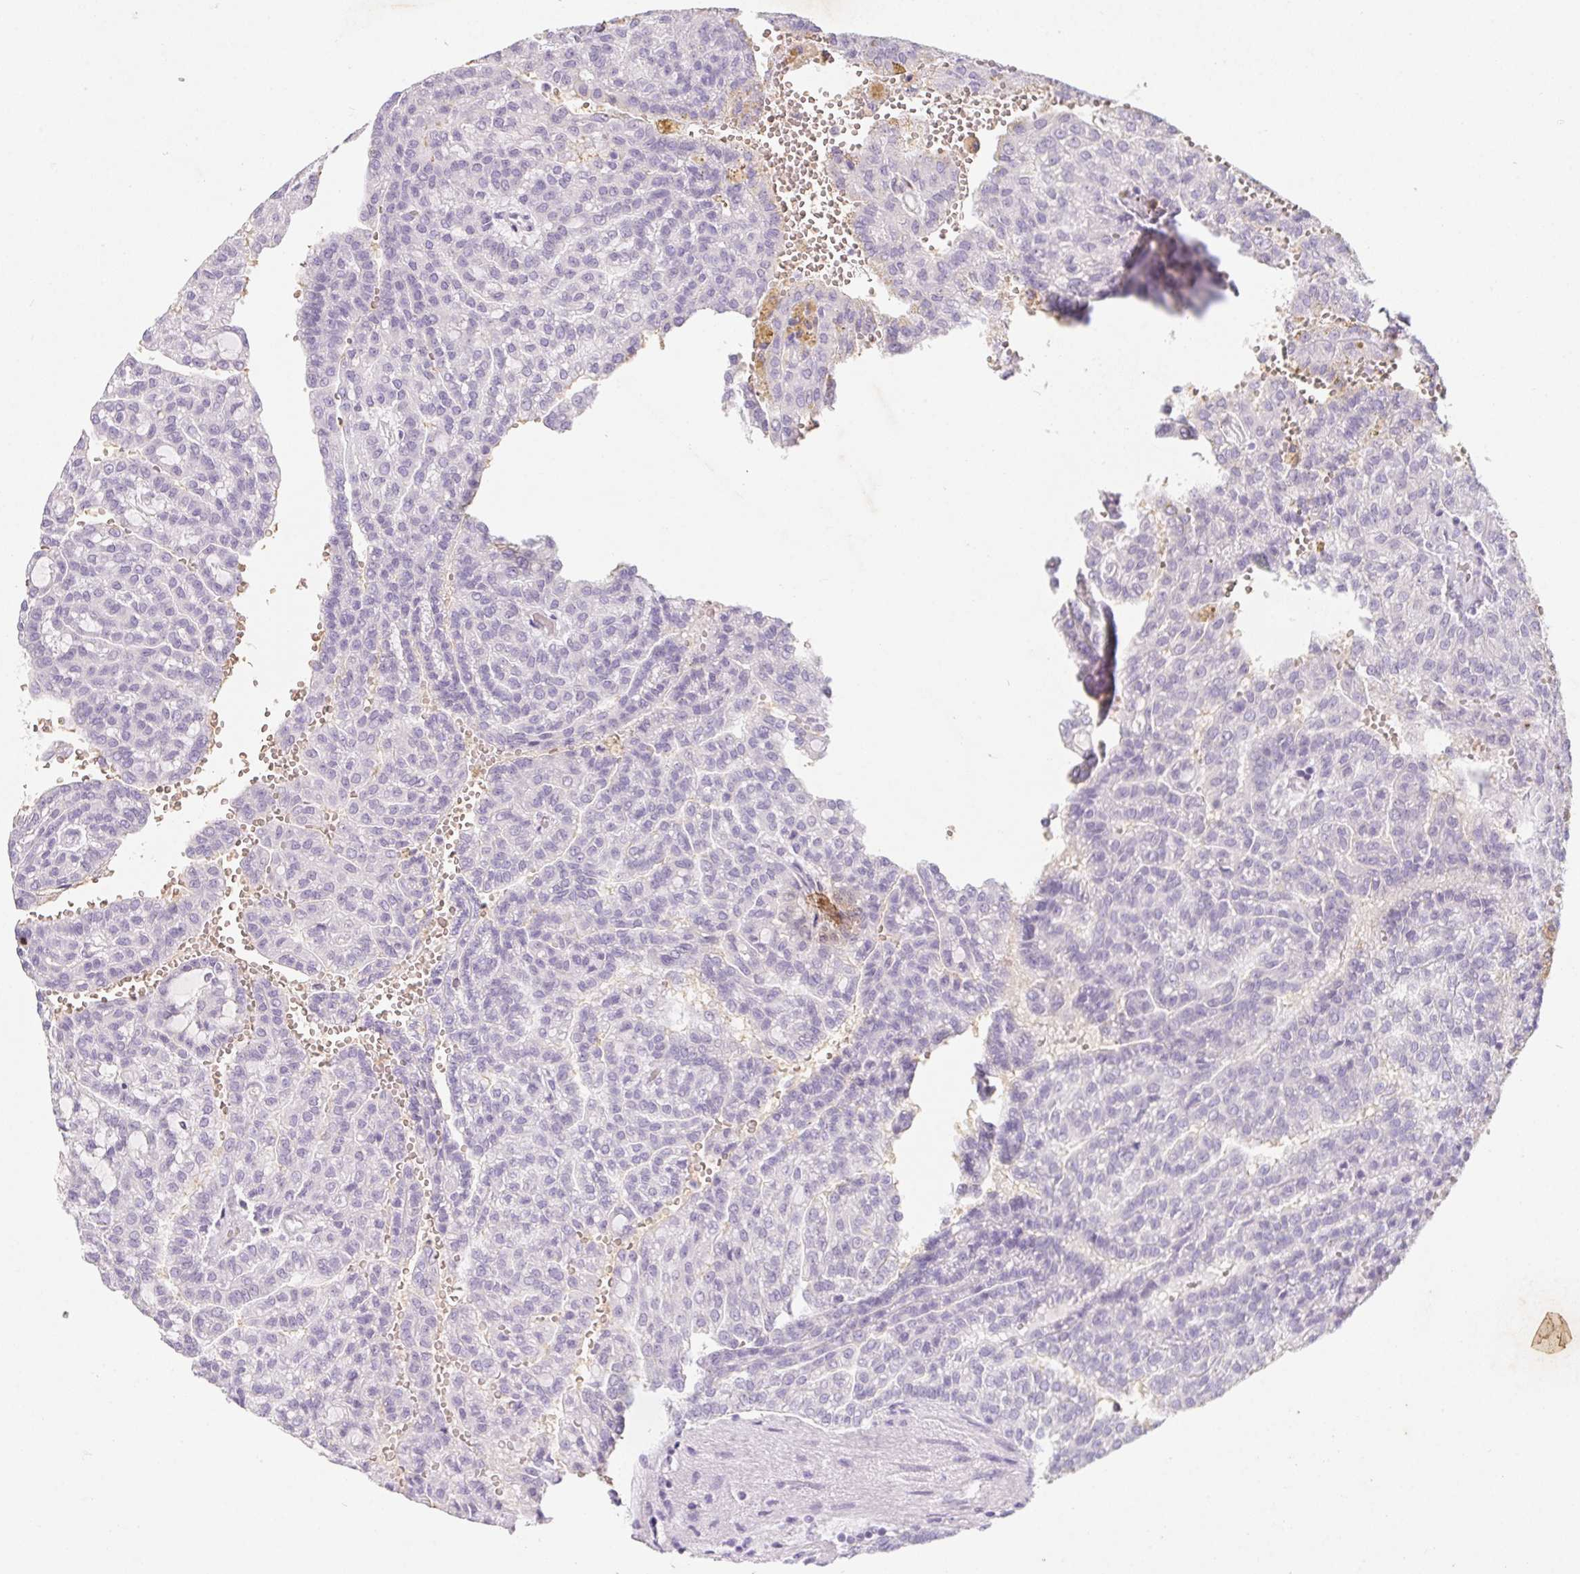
{"staining": {"intensity": "negative", "quantity": "none", "location": "none"}, "tissue": "renal cancer", "cell_type": "Tumor cells", "image_type": "cancer", "snomed": [{"axis": "morphology", "description": "Adenocarcinoma, NOS"}, {"axis": "topography", "description": "Kidney"}], "caption": "Immunohistochemistry (IHC) of human renal adenocarcinoma reveals no staining in tumor cells. The staining was performed using DAB to visualize the protein expression in brown, while the nuclei were stained in blue with hematoxylin (Magnification: 20x).", "gene": "DCD", "patient": {"sex": "male", "age": 63}}